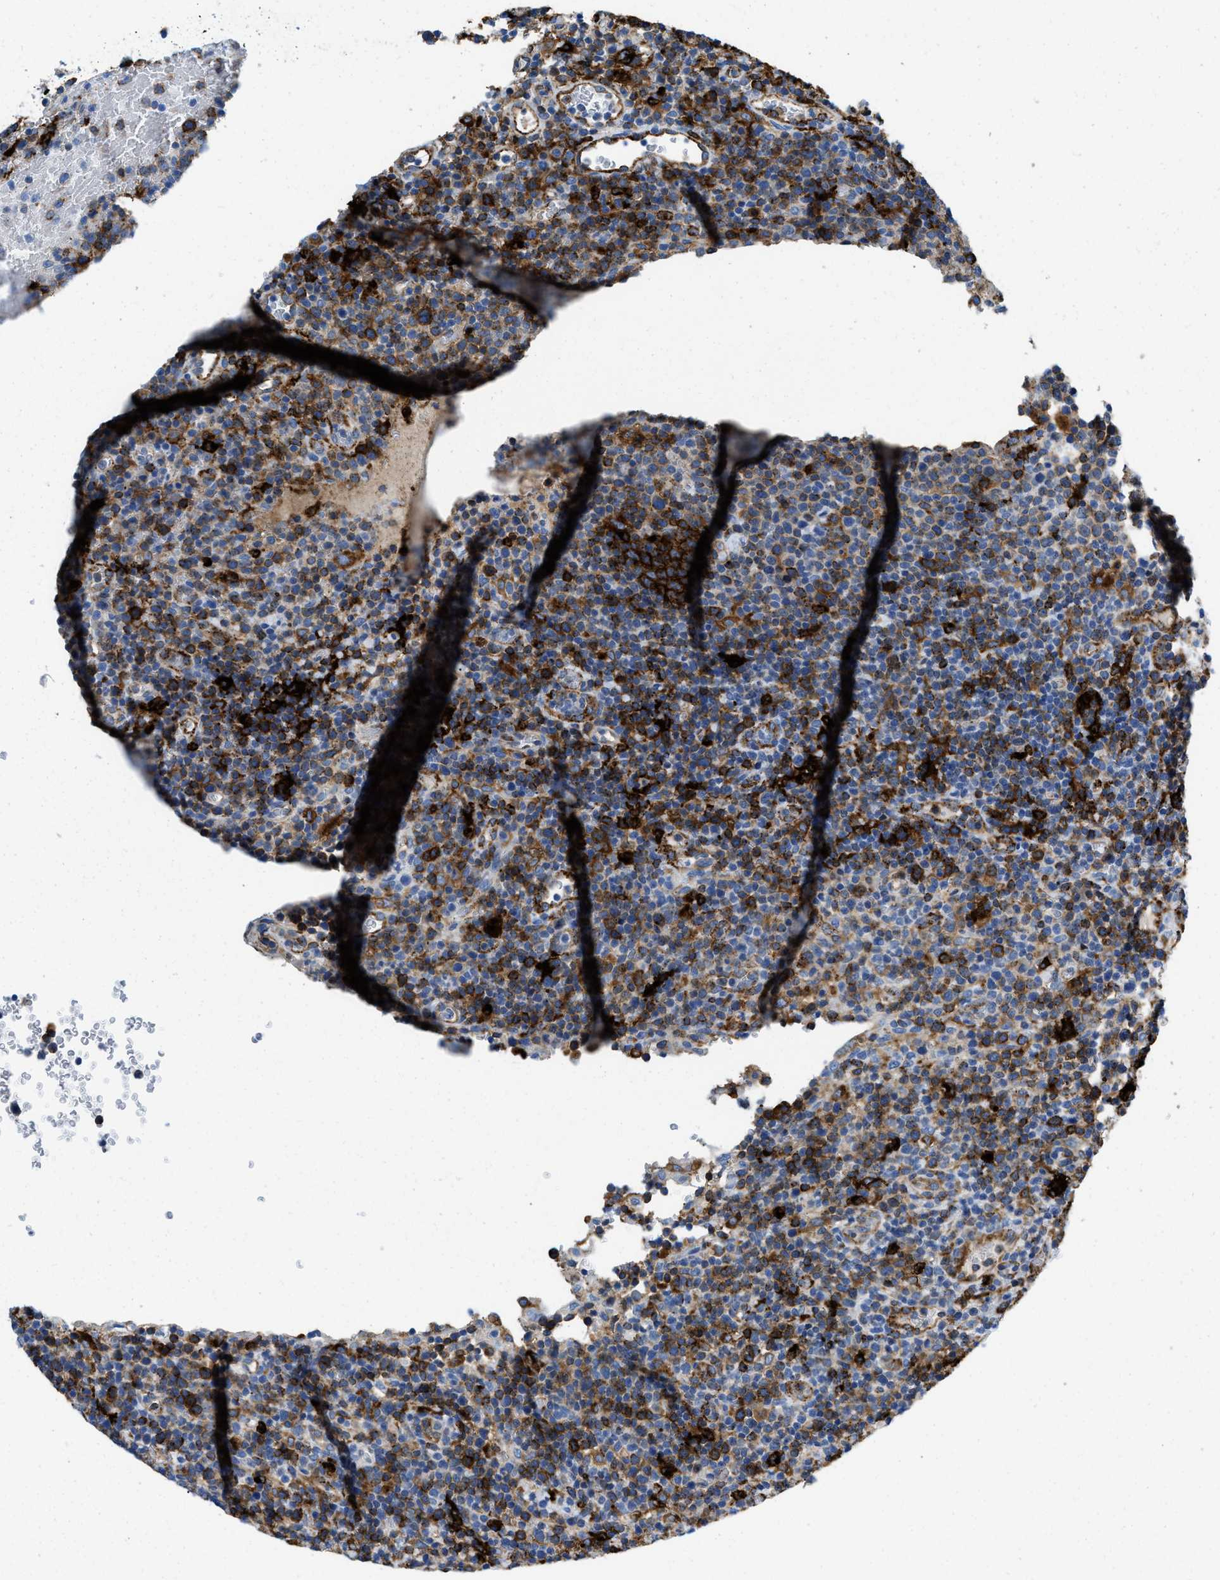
{"staining": {"intensity": "moderate", "quantity": "25%-75%", "location": "cytoplasmic/membranous"}, "tissue": "lymphoma", "cell_type": "Tumor cells", "image_type": "cancer", "snomed": [{"axis": "morphology", "description": "Malignant lymphoma, non-Hodgkin's type, High grade"}, {"axis": "topography", "description": "Lymph node"}], "caption": "Moderate cytoplasmic/membranous protein expression is present in approximately 25%-75% of tumor cells in high-grade malignant lymphoma, non-Hodgkin's type.", "gene": "CD226", "patient": {"sex": "male", "age": 61}}